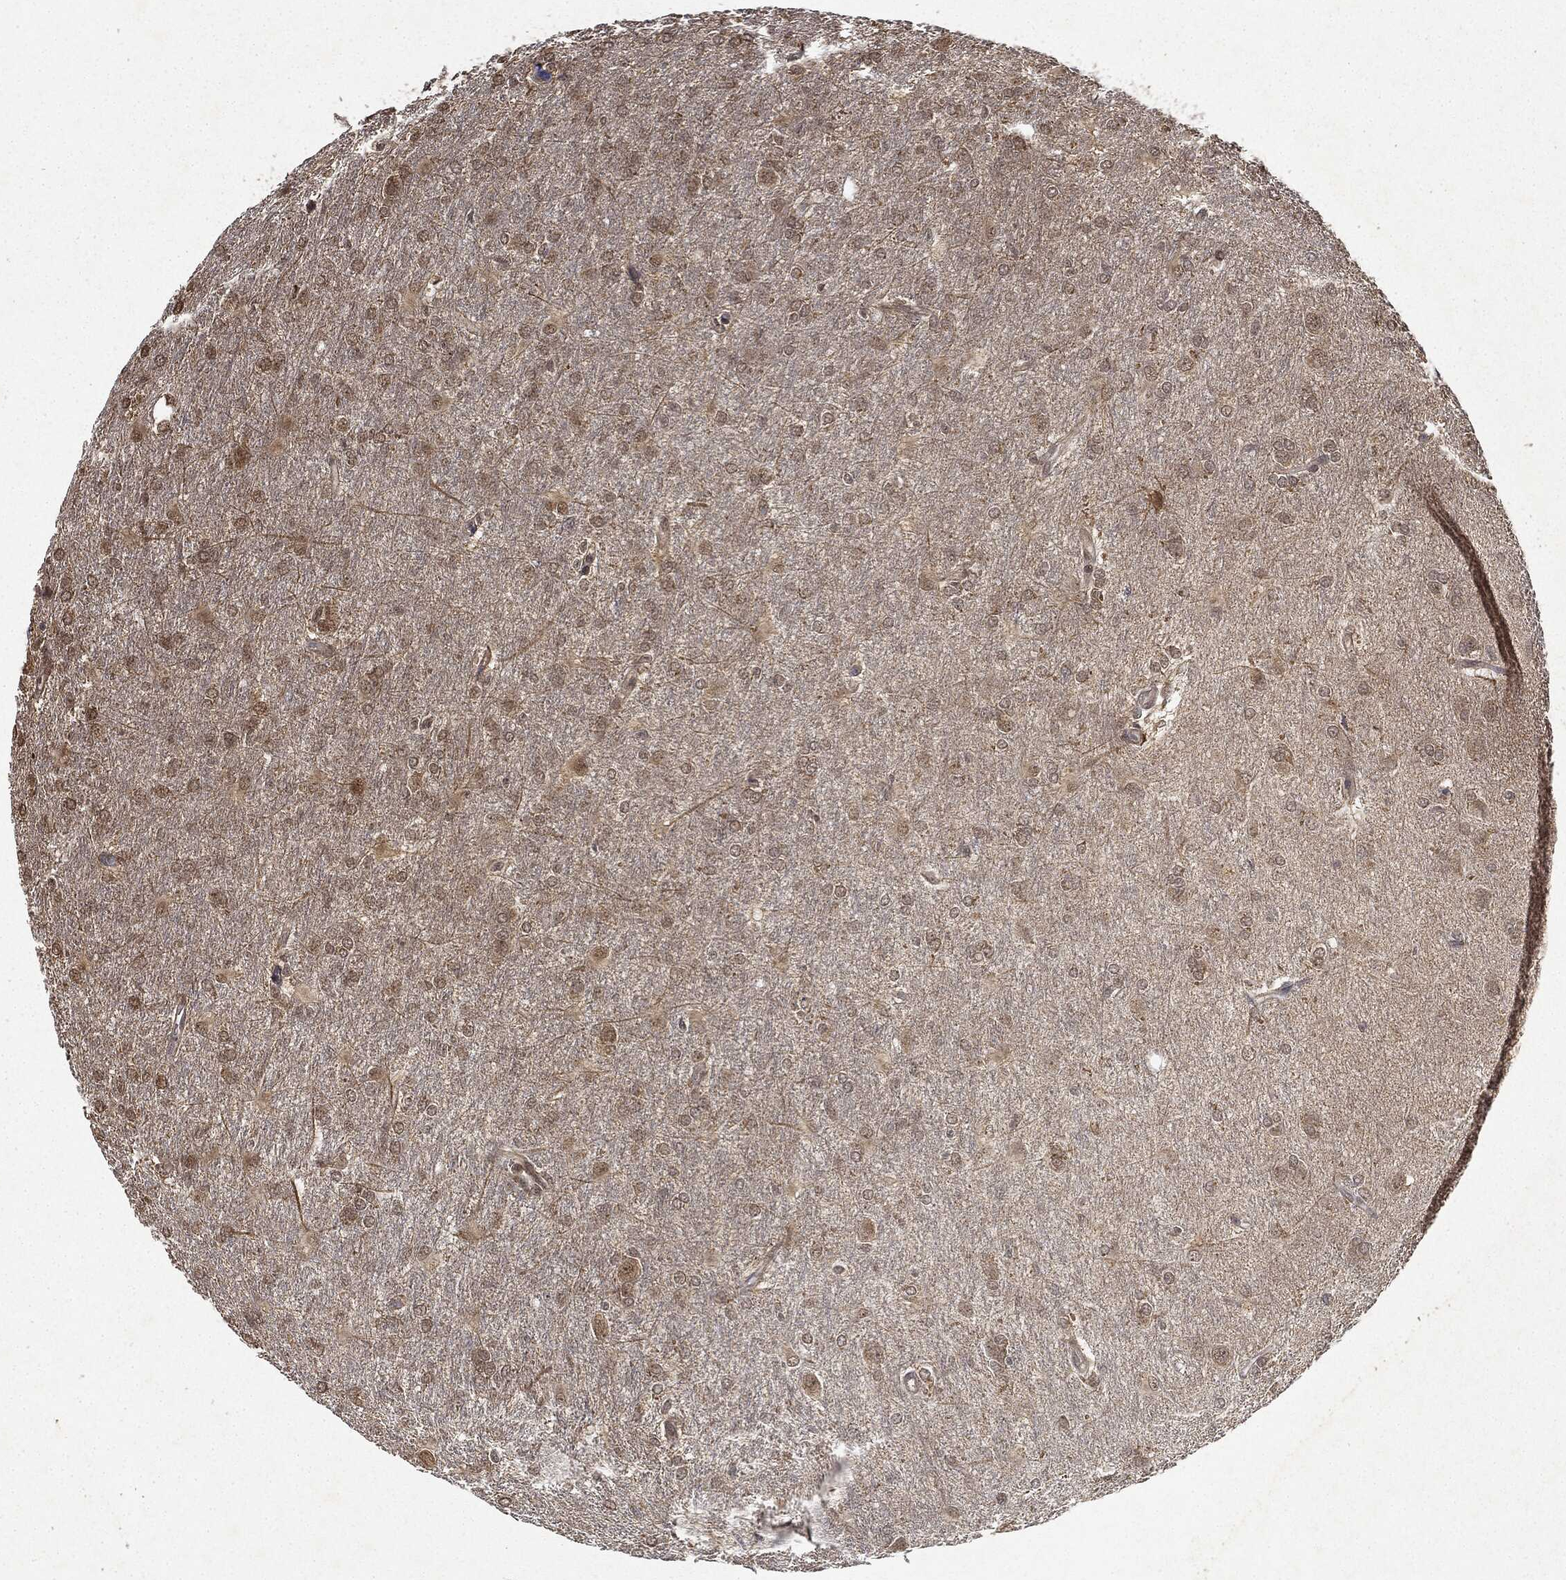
{"staining": {"intensity": "negative", "quantity": "none", "location": "none"}, "tissue": "glioma", "cell_type": "Tumor cells", "image_type": "cancer", "snomed": [{"axis": "morphology", "description": "Glioma, malignant, High grade"}, {"axis": "topography", "description": "Brain"}], "caption": "IHC histopathology image of glioma stained for a protein (brown), which reveals no positivity in tumor cells.", "gene": "ZNHIT6", "patient": {"sex": "male", "age": 68}}